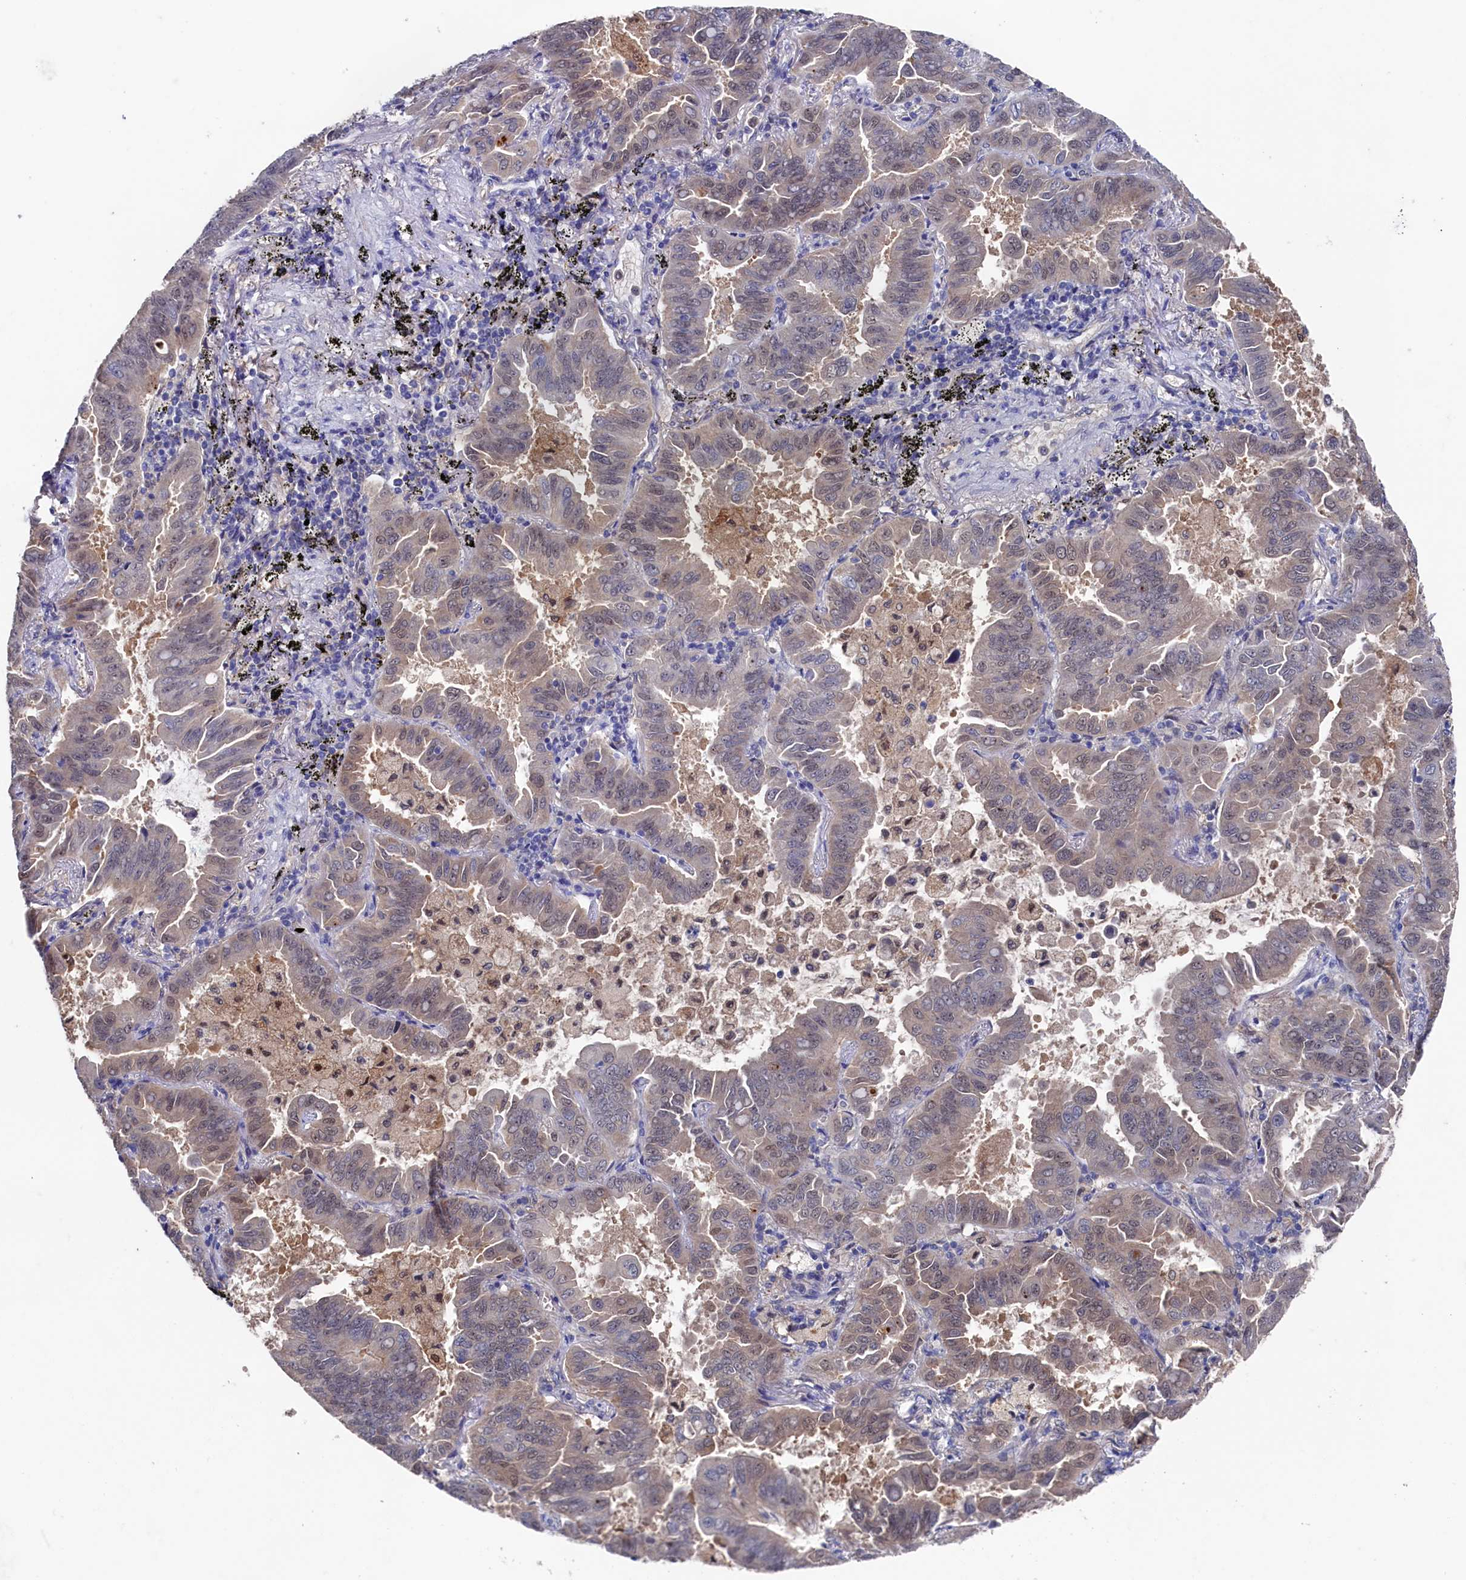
{"staining": {"intensity": "weak", "quantity": "25%-75%", "location": "cytoplasmic/membranous,nuclear"}, "tissue": "lung cancer", "cell_type": "Tumor cells", "image_type": "cancer", "snomed": [{"axis": "morphology", "description": "Adenocarcinoma, NOS"}, {"axis": "topography", "description": "Lung"}], "caption": "Lung adenocarcinoma stained with a protein marker exhibits weak staining in tumor cells.", "gene": "RNH1", "patient": {"sex": "male", "age": 64}}